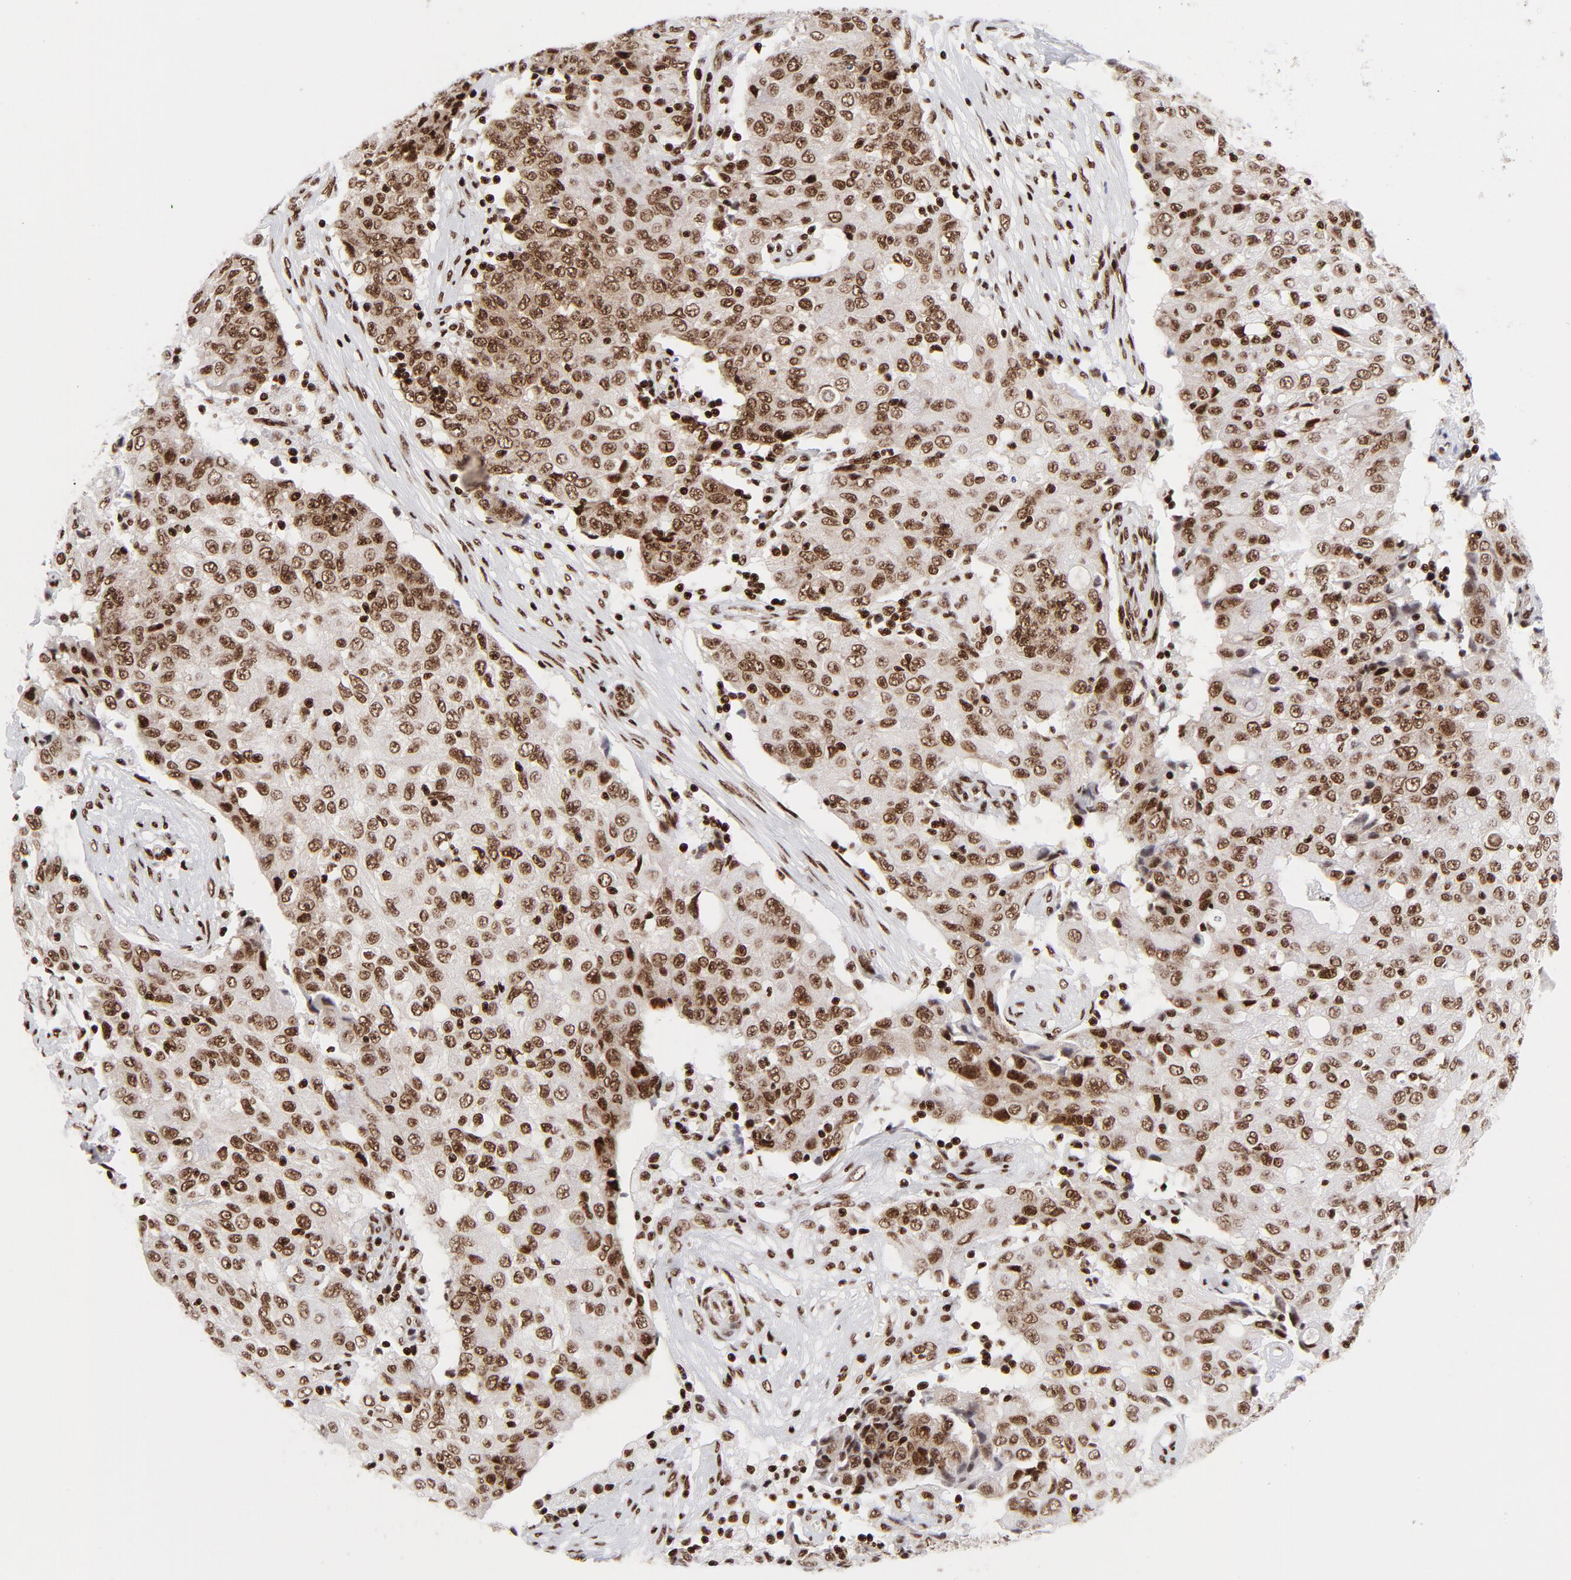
{"staining": {"intensity": "strong", "quantity": ">75%", "location": "nuclear"}, "tissue": "ovarian cancer", "cell_type": "Tumor cells", "image_type": "cancer", "snomed": [{"axis": "morphology", "description": "Carcinoma, endometroid"}, {"axis": "topography", "description": "Ovary"}], "caption": "About >75% of tumor cells in ovarian endometroid carcinoma reveal strong nuclear protein positivity as visualized by brown immunohistochemical staining.", "gene": "NFYB", "patient": {"sex": "female", "age": 42}}